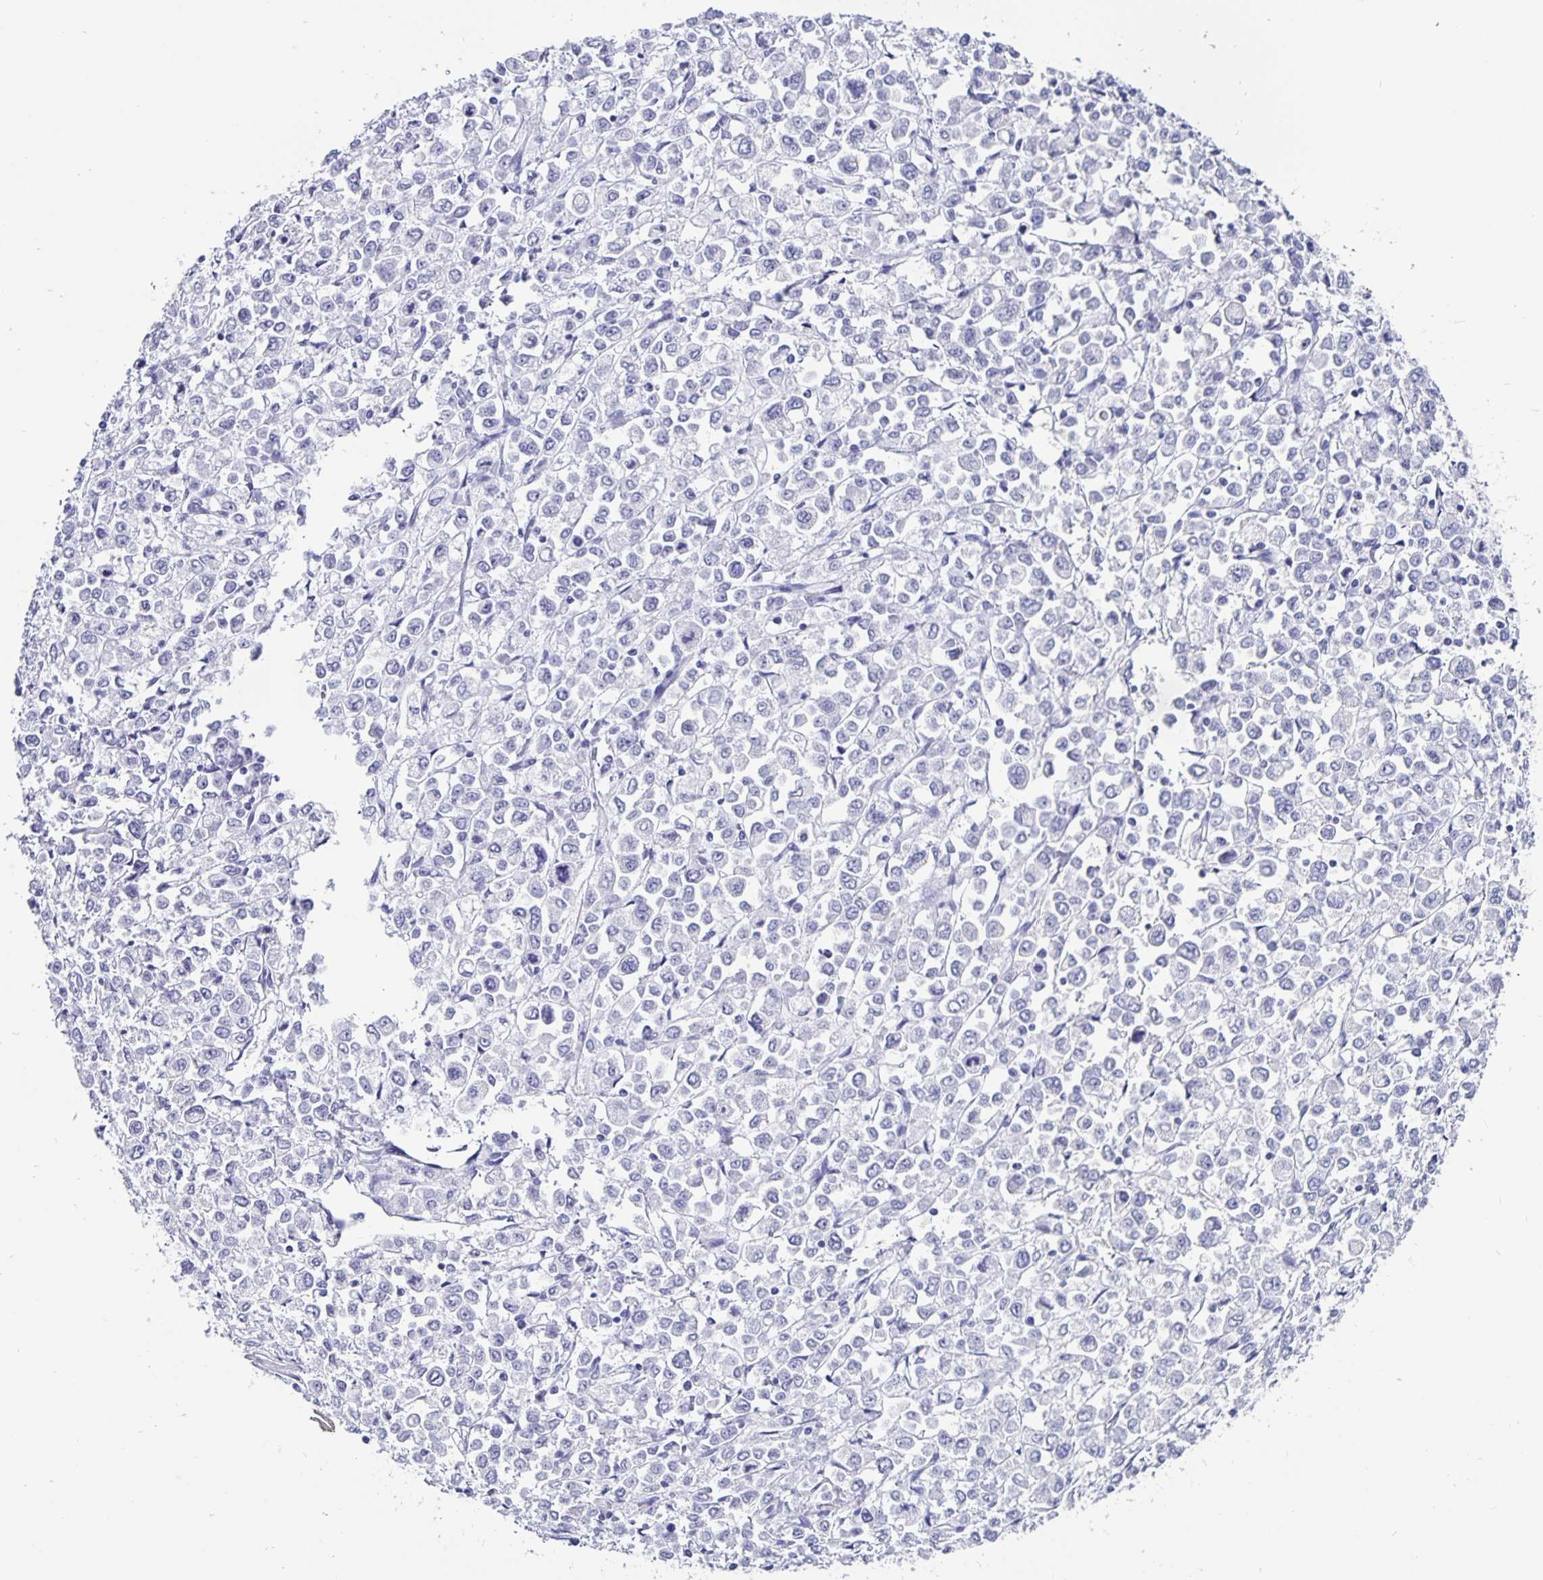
{"staining": {"intensity": "negative", "quantity": "none", "location": "none"}, "tissue": "stomach cancer", "cell_type": "Tumor cells", "image_type": "cancer", "snomed": [{"axis": "morphology", "description": "Adenocarcinoma, NOS"}, {"axis": "topography", "description": "Stomach, upper"}], "caption": "Immunohistochemistry of stomach cancer exhibits no positivity in tumor cells. (DAB (3,3'-diaminobenzidine) immunohistochemistry with hematoxylin counter stain).", "gene": "ODF3B", "patient": {"sex": "male", "age": 70}}